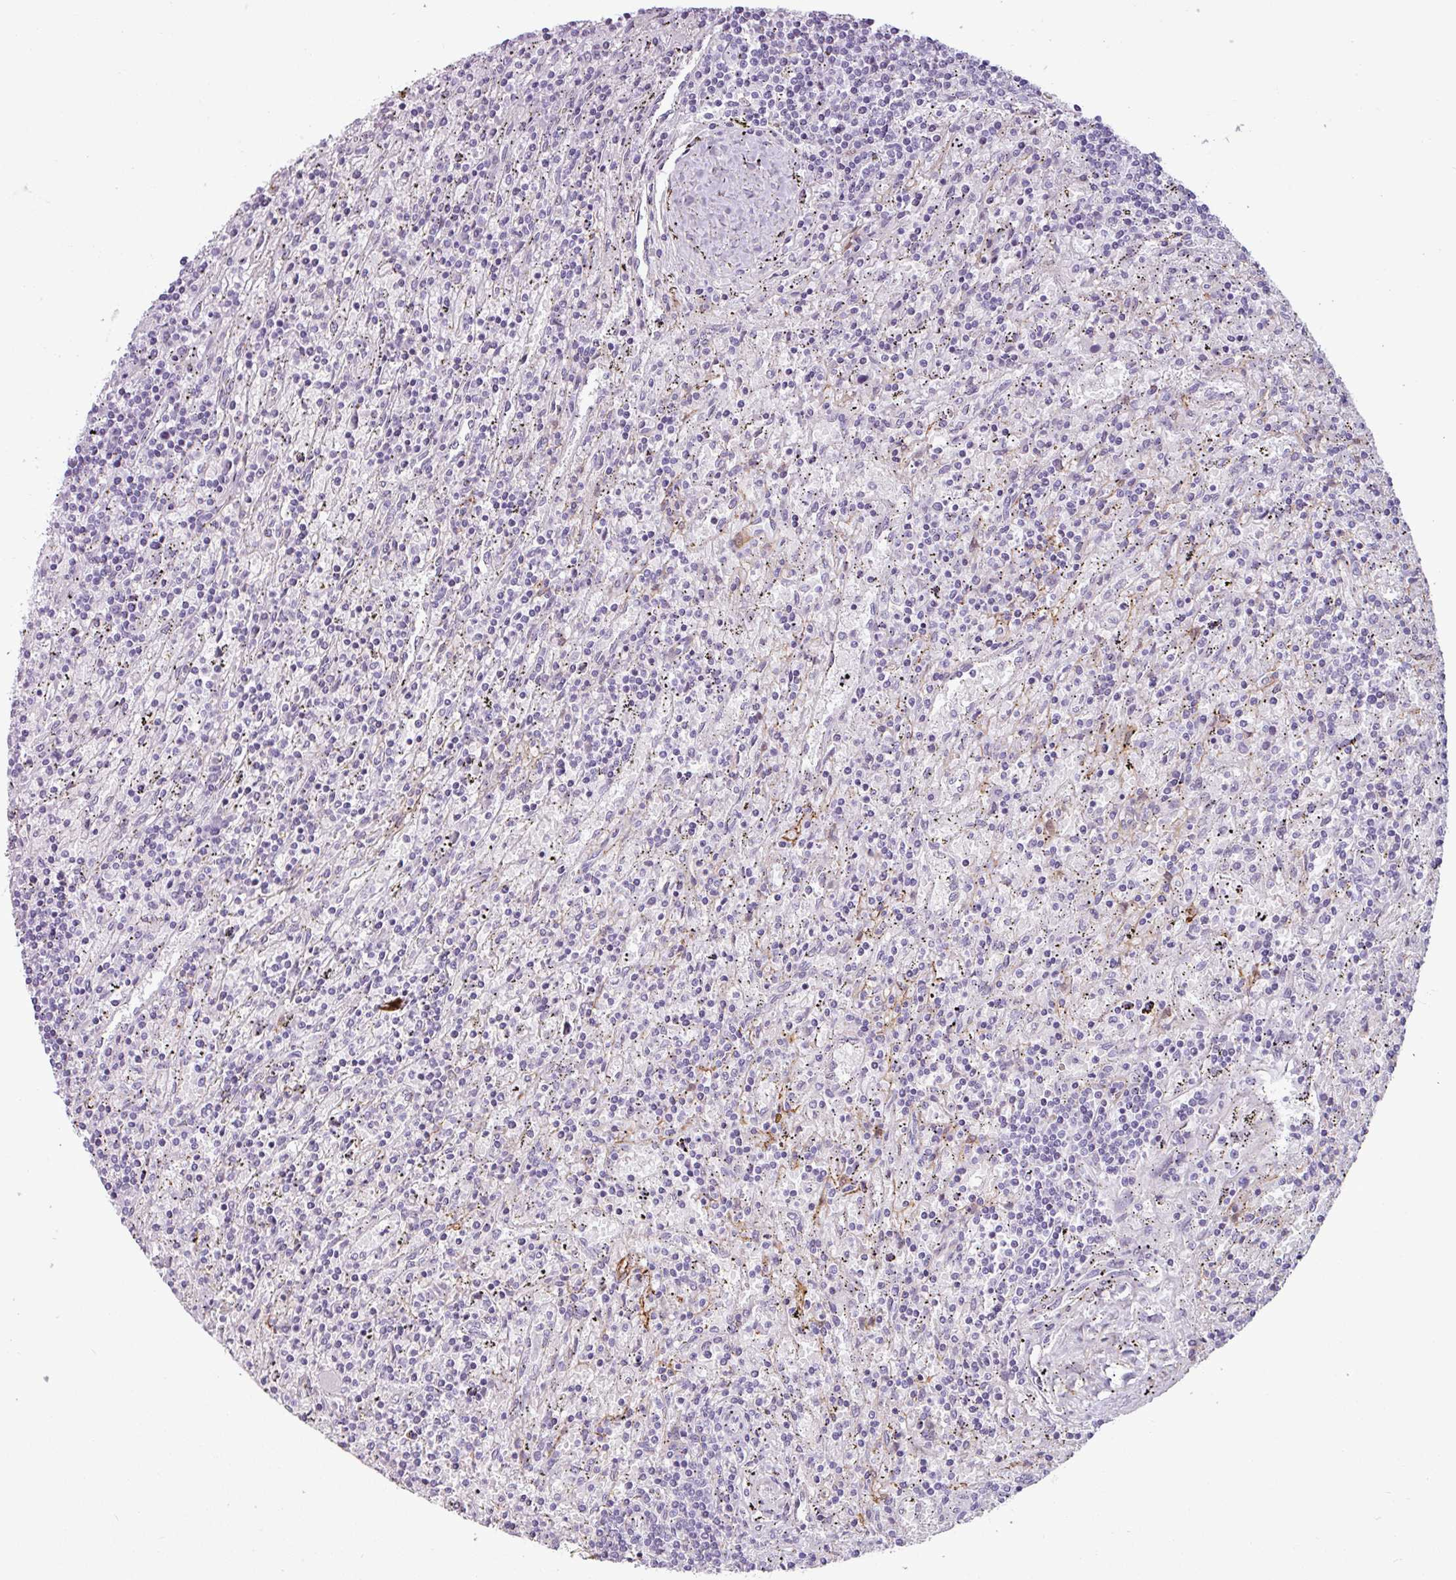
{"staining": {"intensity": "negative", "quantity": "none", "location": "none"}, "tissue": "lymphoma", "cell_type": "Tumor cells", "image_type": "cancer", "snomed": [{"axis": "morphology", "description": "Malignant lymphoma, non-Hodgkin's type, Low grade"}, {"axis": "topography", "description": "Spleen"}], "caption": "Tumor cells are negative for brown protein staining in lymphoma.", "gene": "ATP10A", "patient": {"sex": "male", "age": 76}}